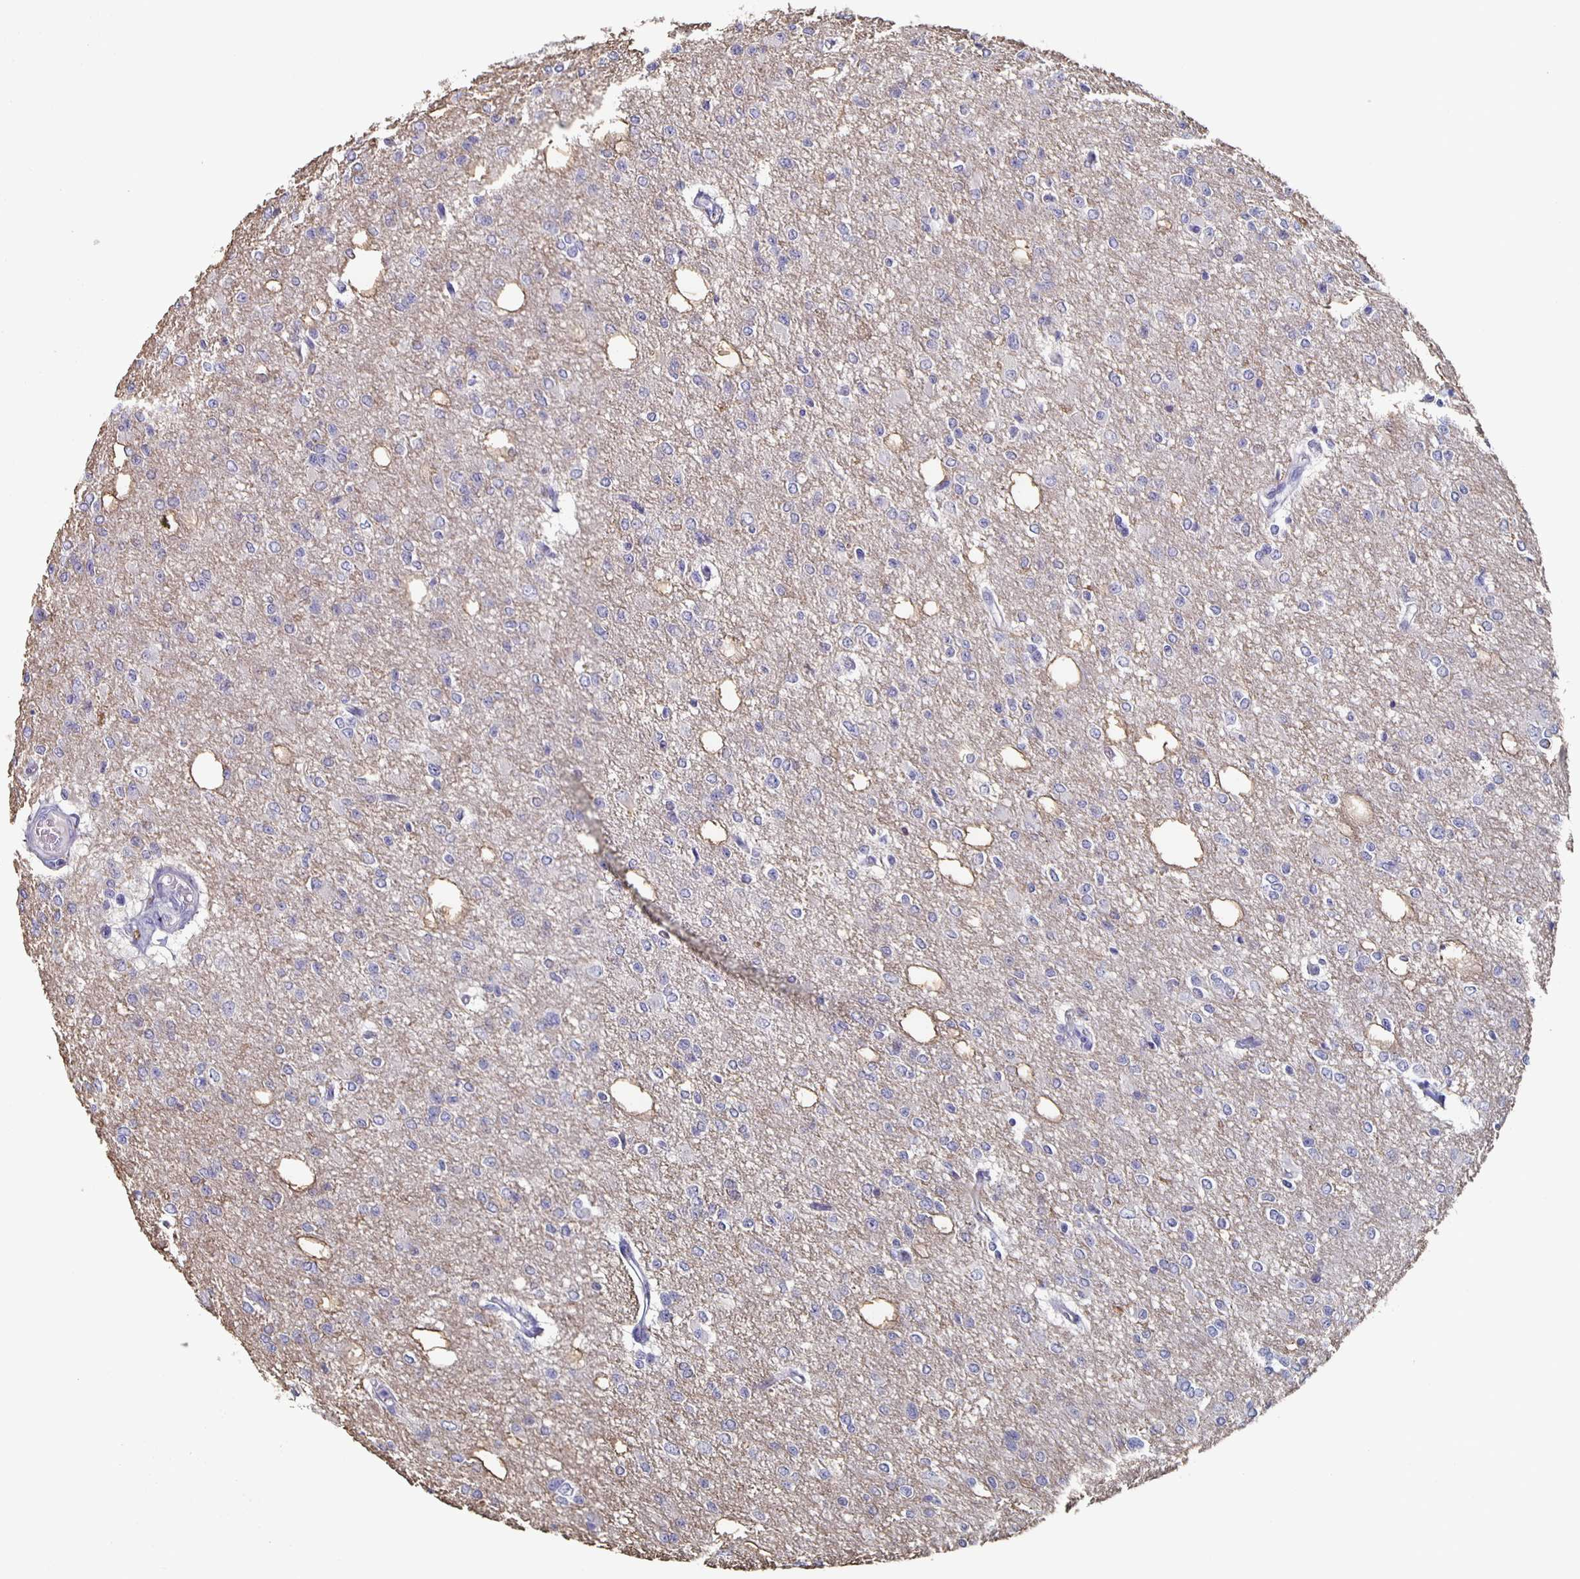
{"staining": {"intensity": "negative", "quantity": "none", "location": "none"}, "tissue": "glioma", "cell_type": "Tumor cells", "image_type": "cancer", "snomed": [{"axis": "morphology", "description": "Glioma, malignant, Low grade"}, {"axis": "topography", "description": "Brain"}], "caption": "Tumor cells are negative for brown protein staining in glioma. (IHC, brightfield microscopy, high magnification).", "gene": "CACNA2D2", "patient": {"sex": "male", "age": 26}}